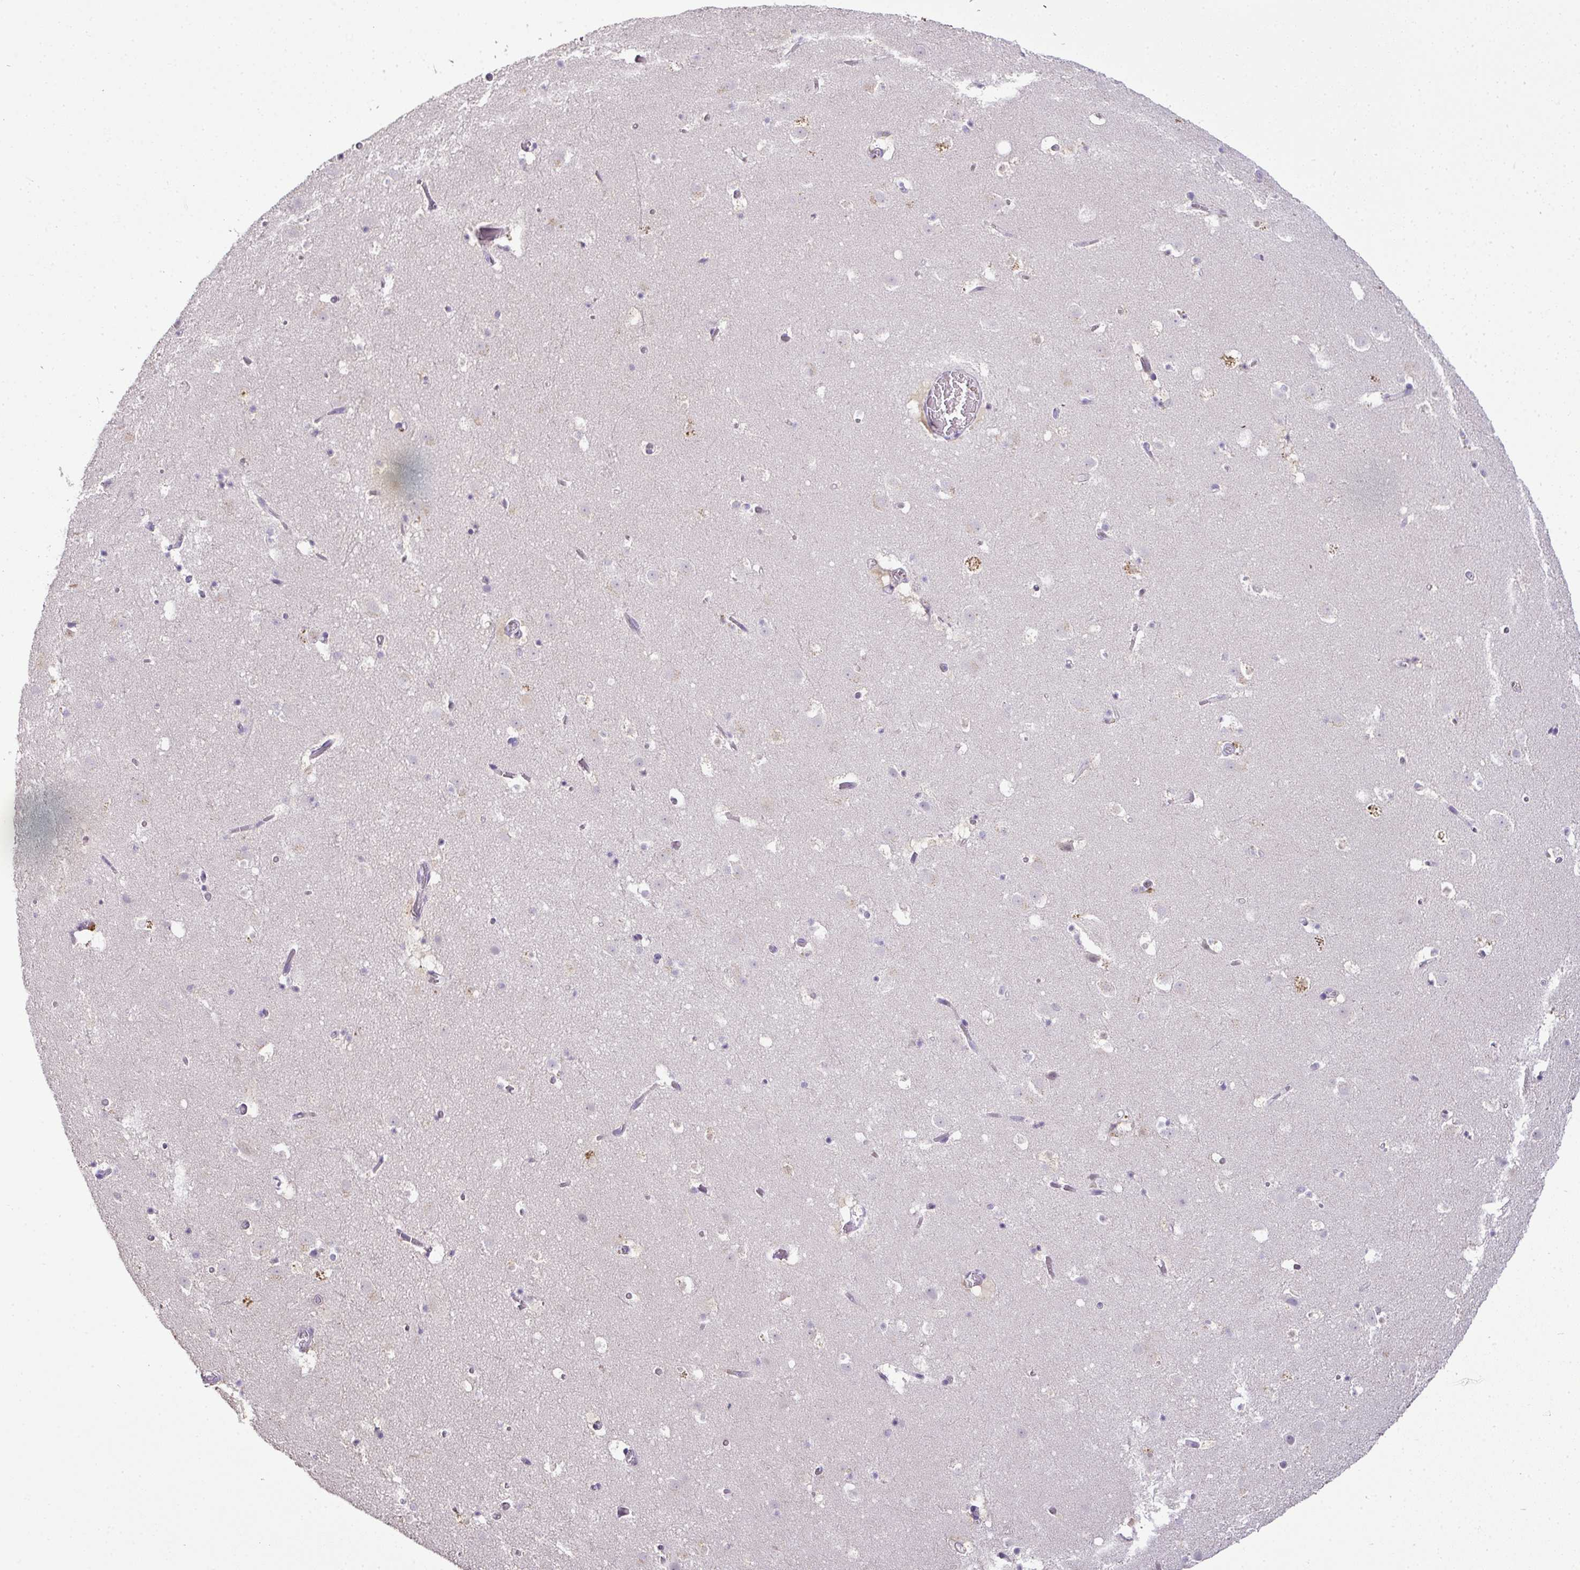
{"staining": {"intensity": "negative", "quantity": "none", "location": "none"}, "tissue": "caudate", "cell_type": "Glial cells", "image_type": "normal", "snomed": [{"axis": "morphology", "description": "Normal tissue, NOS"}, {"axis": "topography", "description": "Lateral ventricle wall"}], "caption": "DAB immunohistochemical staining of benign caudate demonstrates no significant positivity in glial cells.", "gene": "CMPK1", "patient": {"sex": "male", "age": 37}}